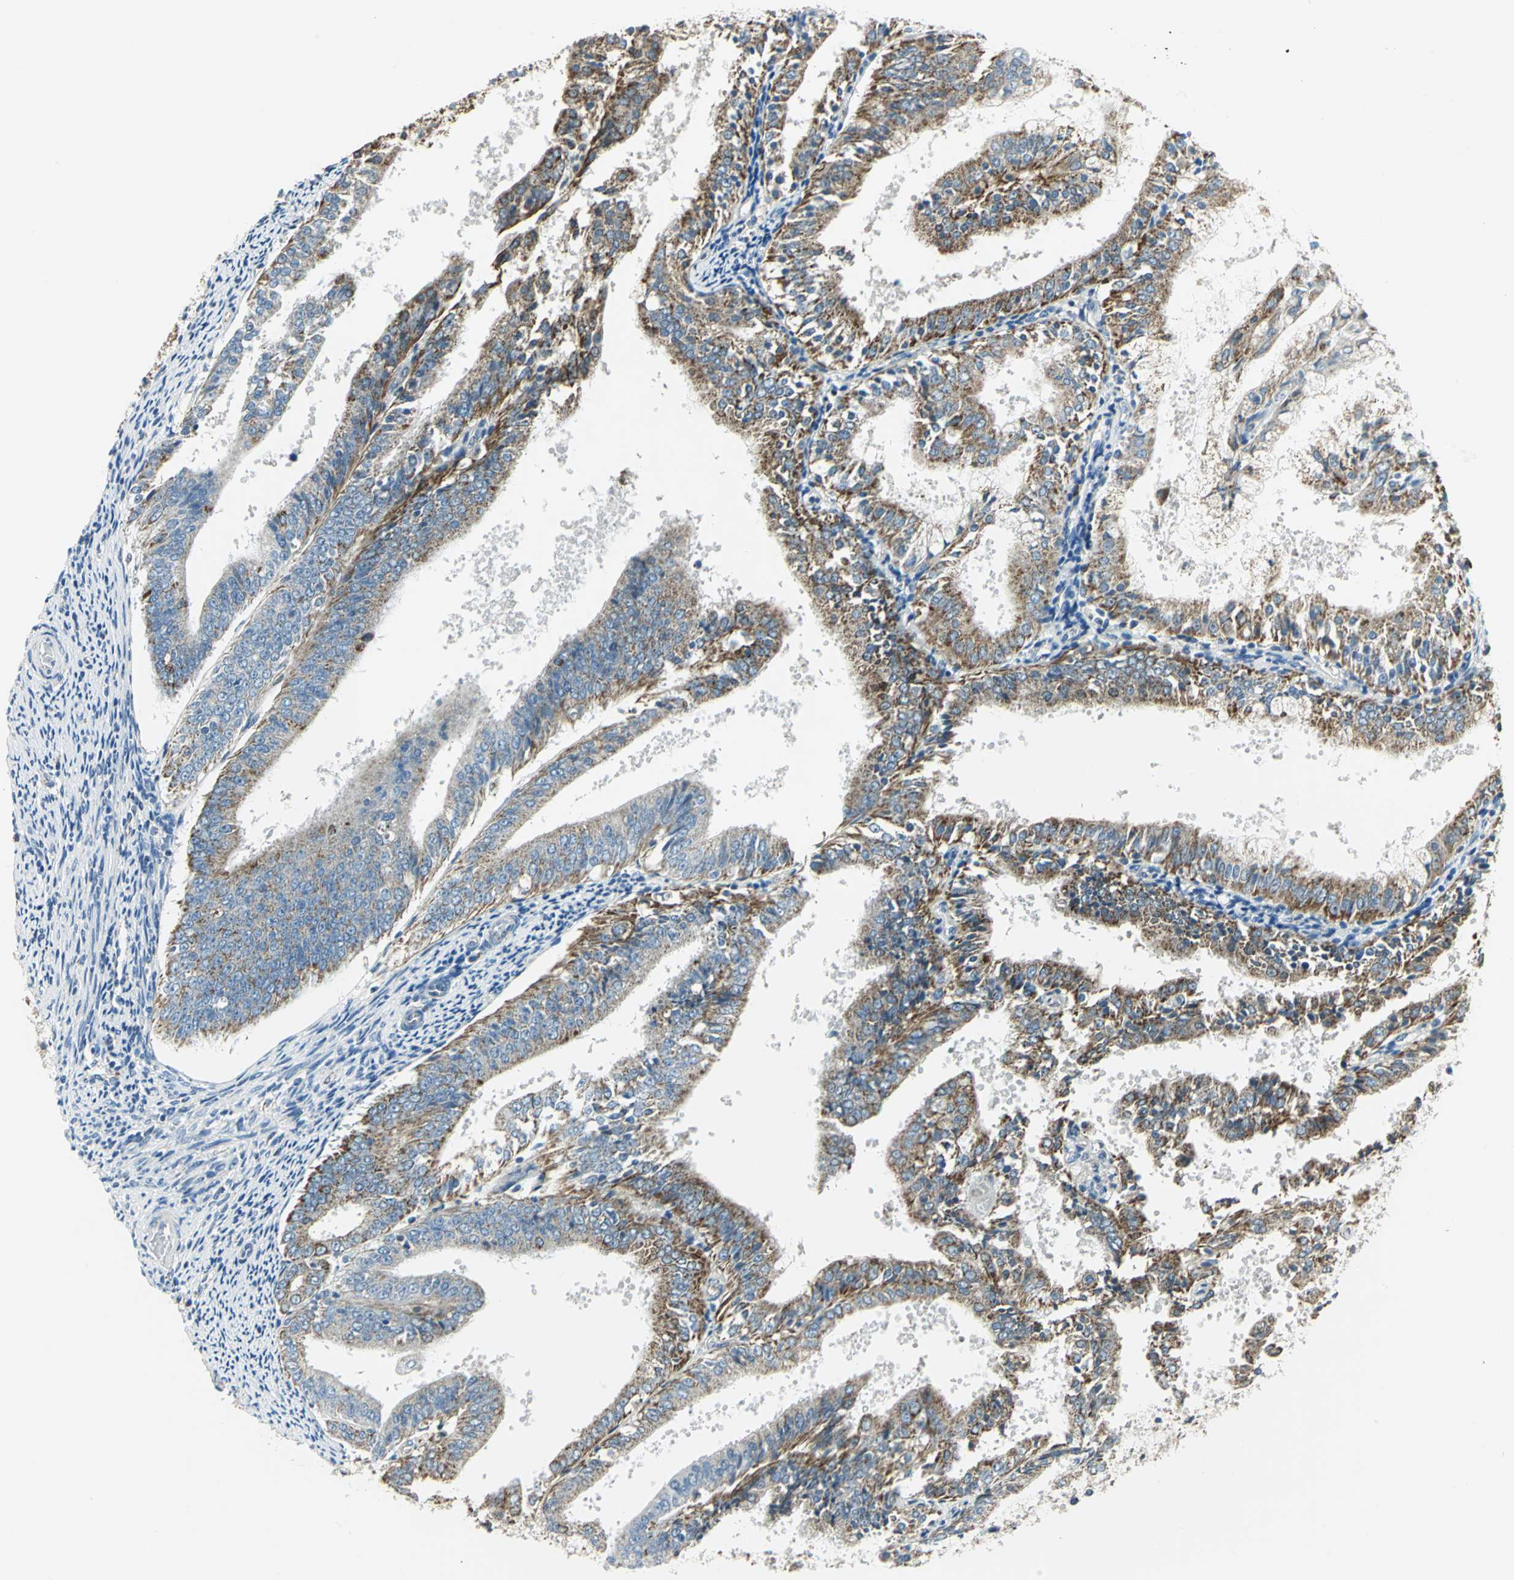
{"staining": {"intensity": "moderate", "quantity": ">75%", "location": "cytoplasmic/membranous"}, "tissue": "endometrial cancer", "cell_type": "Tumor cells", "image_type": "cancer", "snomed": [{"axis": "morphology", "description": "Adenocarcinoma, NOS"}, {"axis": "topography", "description": "Endometrium"}], "caption": "Immunohistochemistry (IHC) micrograph of human adenocarcinoma (endometrial) stained for a protein (brown), which exhibits medium levels of moderate cytoplasmic/membranous expression in about >75% of tumor cells.", "gene": "ACADM", "patient": {"sex": "female", "age": 63}}